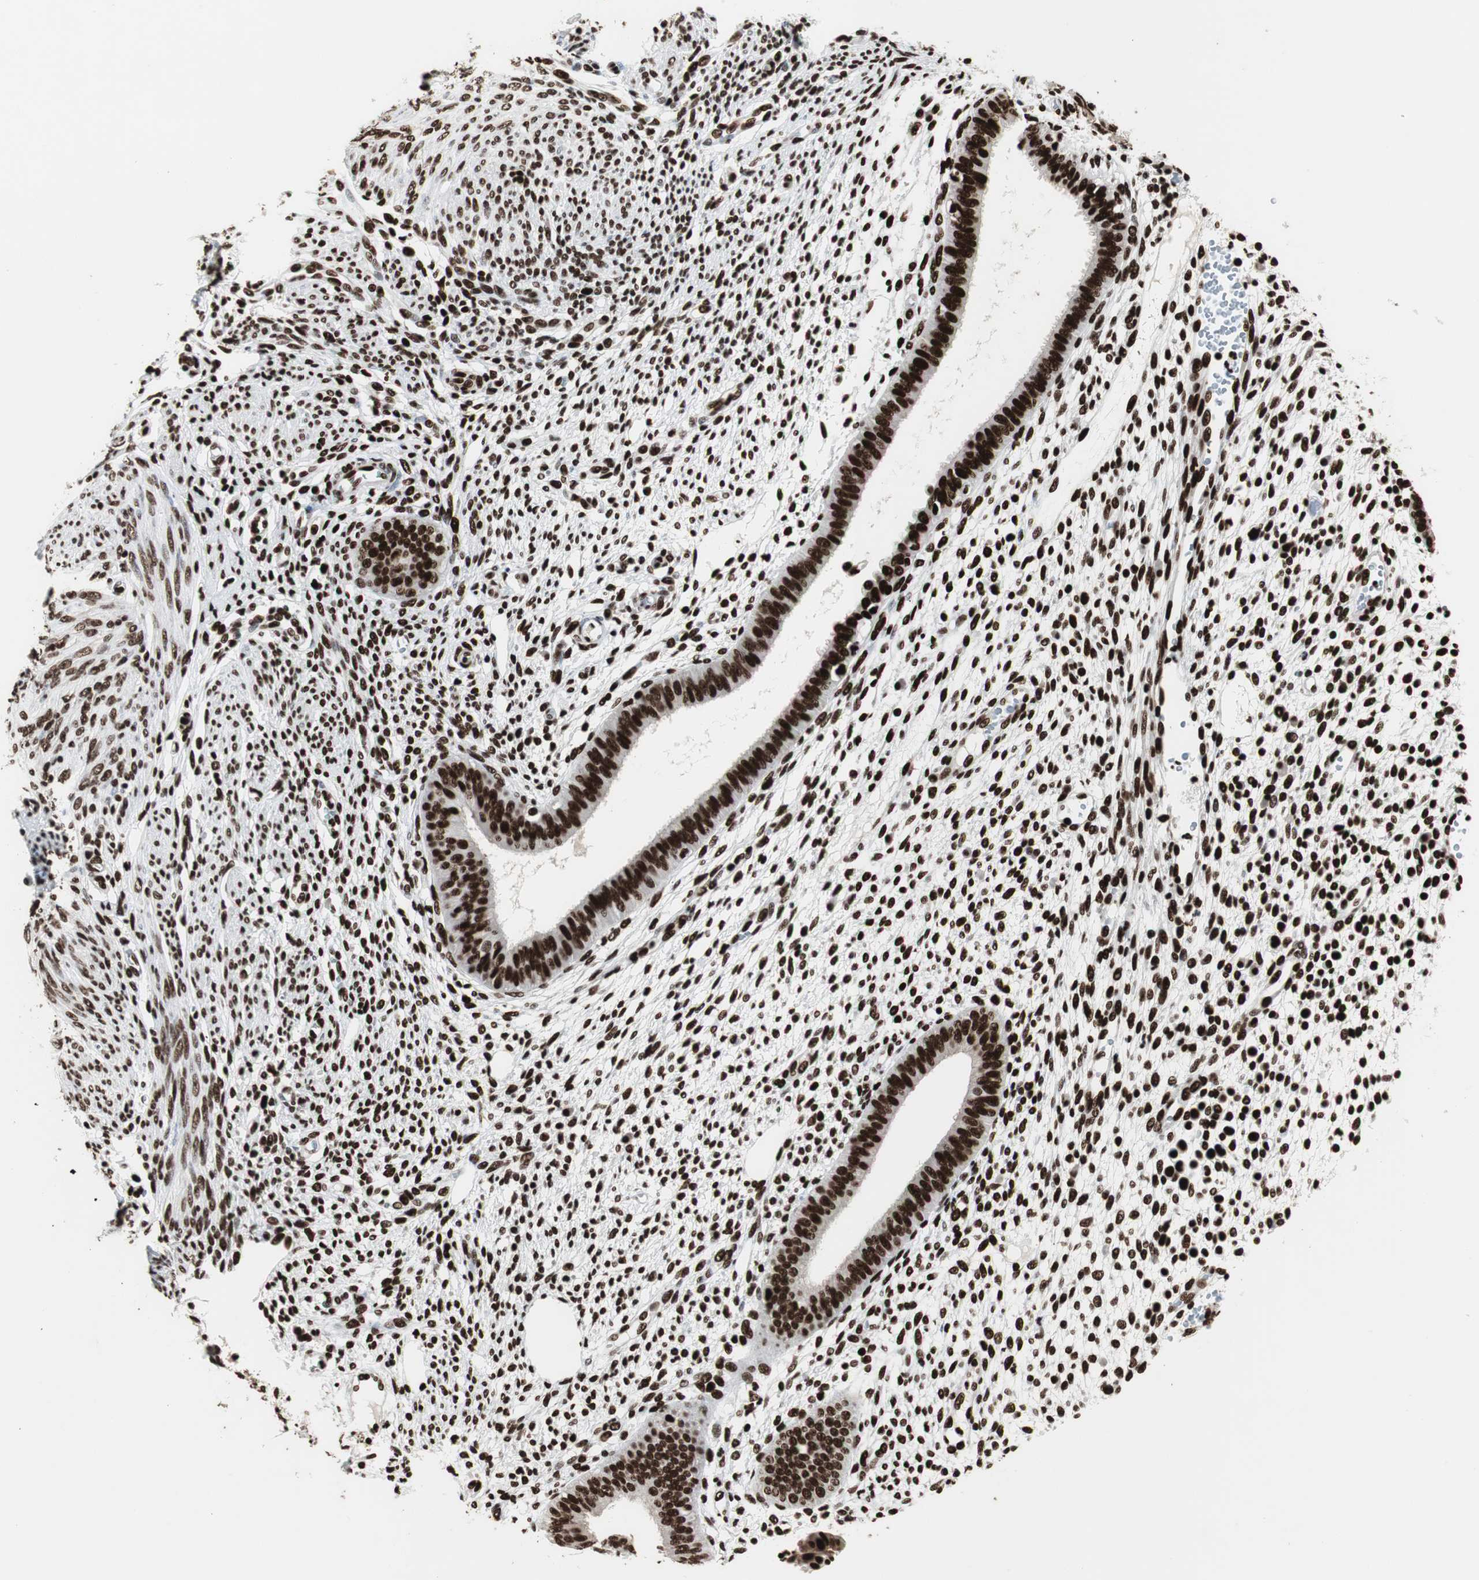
{"staining": {"intensity": "strong", "quantity": ">75%", "location": "nuclear"}, "tissue": "endometrium", "cell_type": "Cells in endometrial stroma", "image_type": "normal", "snomed": [{"axis": "morphology", "description": "Normal tissue, NOS"}, {"axis": "topography", "description": "Endometrium"}], "caption": "High-power microscopy captured an immunohistochemistry photomicrograph of benign endometrium, revealing strong nuclear positivity in about >75% of cells in endometrial stroma.", "gene": "MTA2", "patient": {"sex": "female", "age": 35}}